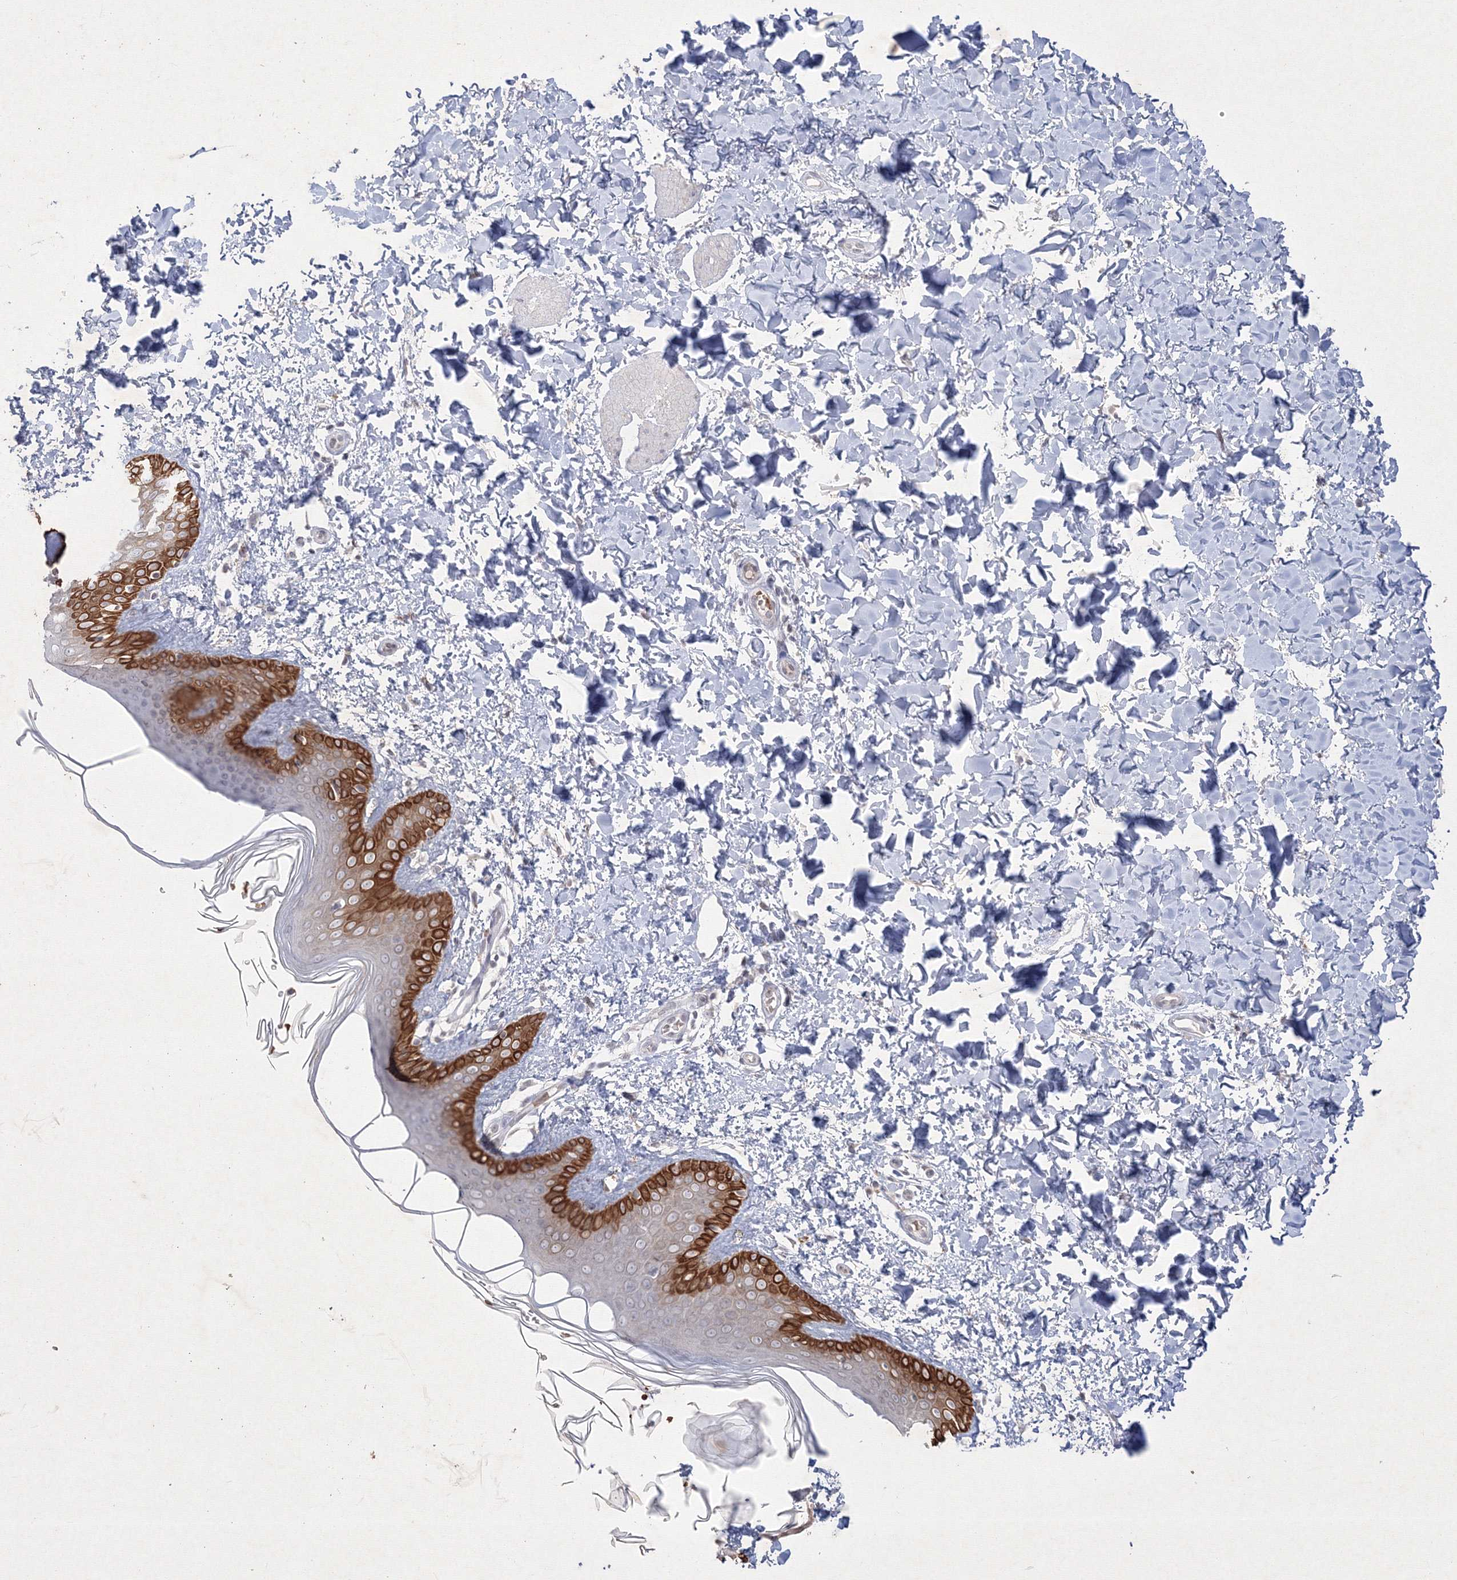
{"staining": {"intensity": "negative", "quantity": "none", "location": "none"}, "tissue": "skin", "cell_type": "Fibroblasts", "image_type": "normal", "snomed": [{"axis": "morphology", "description": "Normal tissue, NOS"}, {"axis": "topography", "description": "Skin"}], "caption": "This is a micrograph of IHC staining of unremarkable skin, which shows no staining in fibroblasts. The staining was performed using DAB to visualize the protein expression in brown, while the nuclei were stained in blue with hematoxylin (Magnification: 20x).", "gene": "NXPE3", "patient": {"sex": "male", "age": 36}}